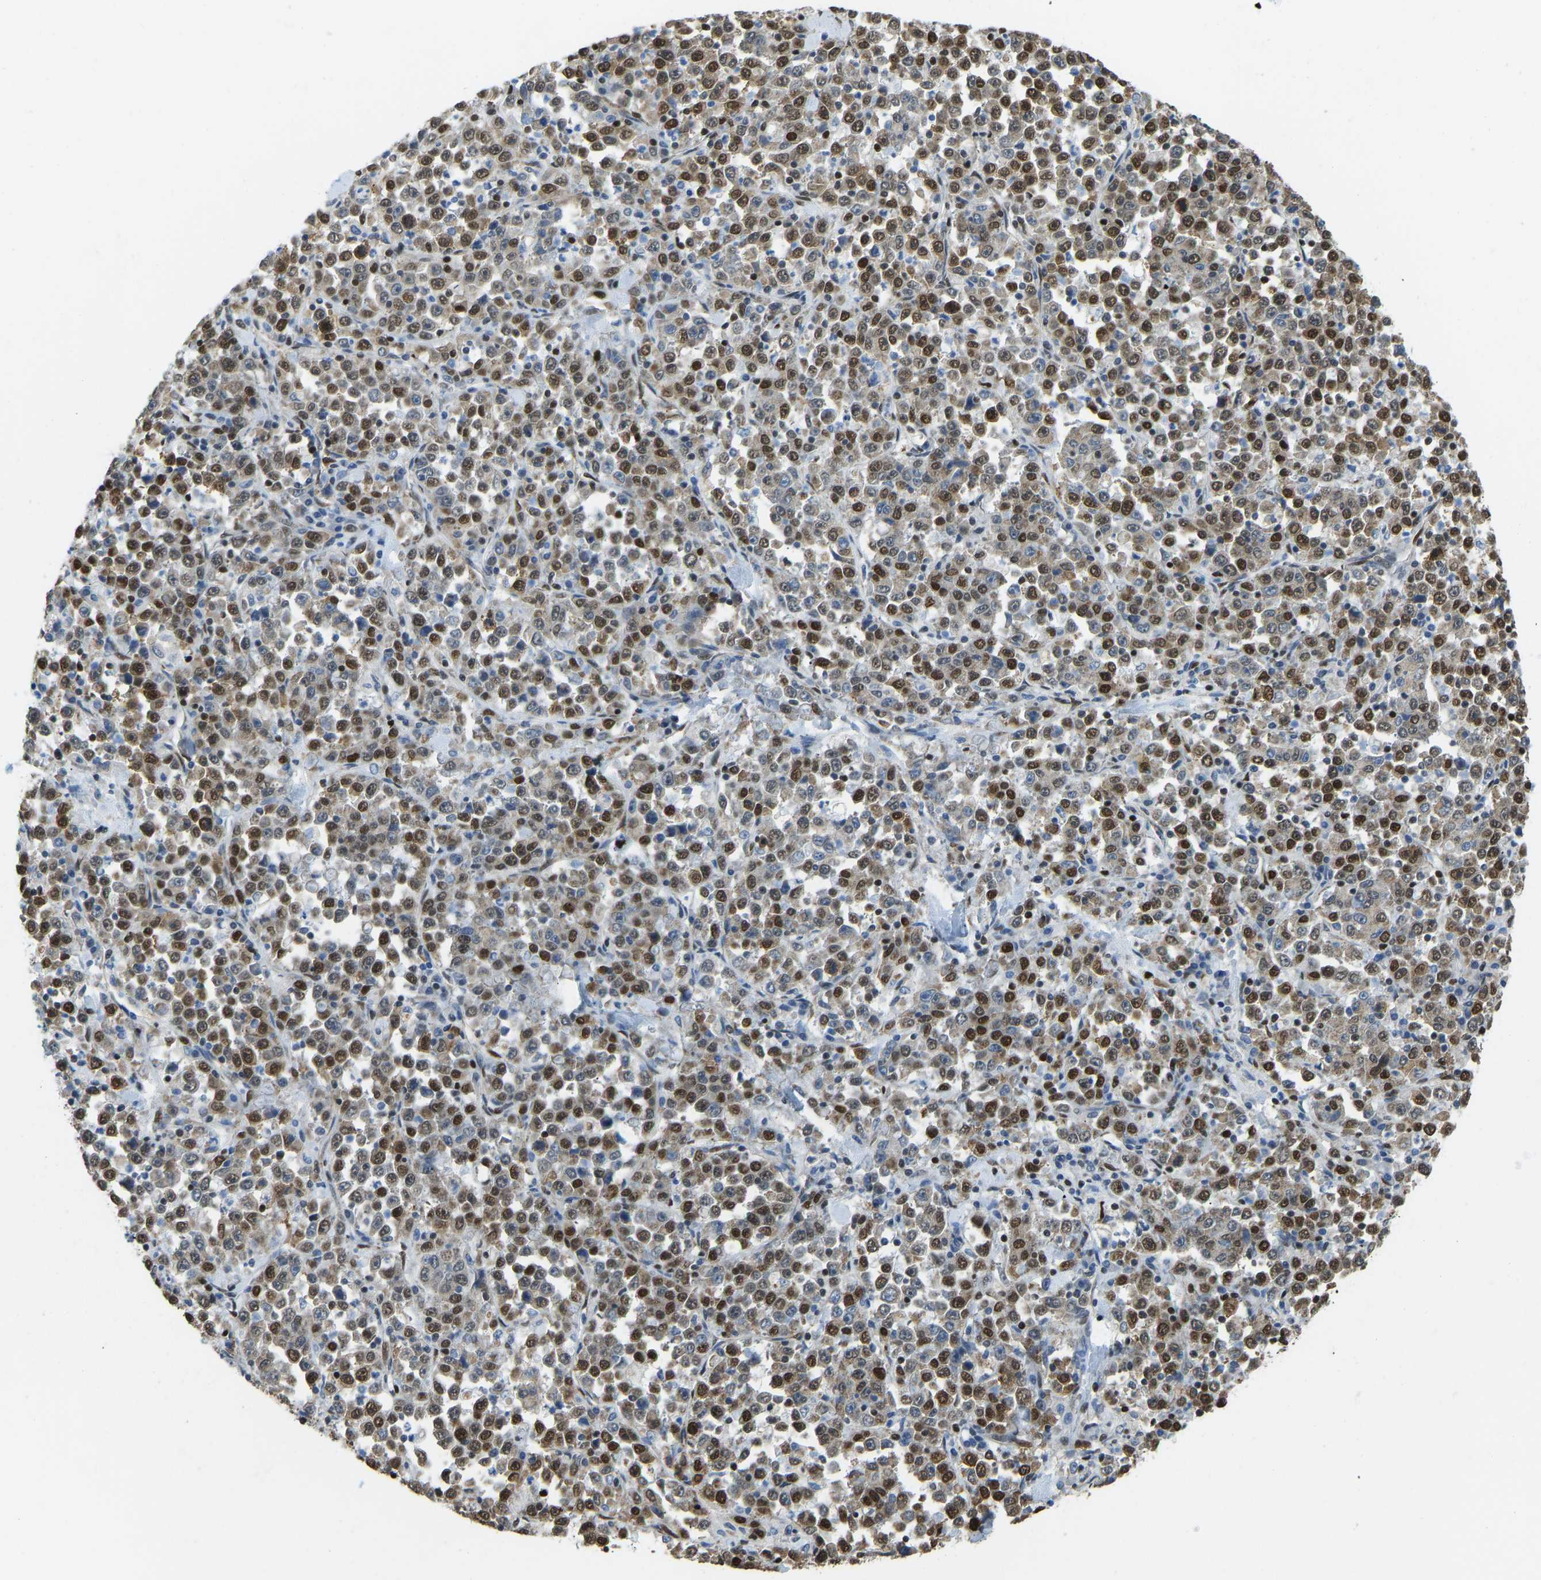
{"staining": {"intensity": "strong", "quantity": "25%-75%", "location": "nuclear"}, "tissue": "stomach cancer", "cell_type": "Tumor cells", "image_type": "cancer", "snomed": [{"axis": "morphology", "description": "Normal tissue, NOS"}, {"axis": "morphology", "description": "Adenocarcinoma, NOS"}, {"axis": "topography", "description": "Stomach, upper"}, {"axis": "topography", "description": "Stomach"}], "caption": "DAB (3,3'-diaminobenzidine) immunohistochemical staining of human stomach cancer (adenocarcinoma) reveals strong nuclear protein positivity in approximately 25%-75% of tumor cells. The staining was performed using DAB, with brown indicating positive protein expression. Nuclei are stained blue with hematoxylin.", "gene": "ZSCAN20", "patient": {"sex": "male", "age": 59}}